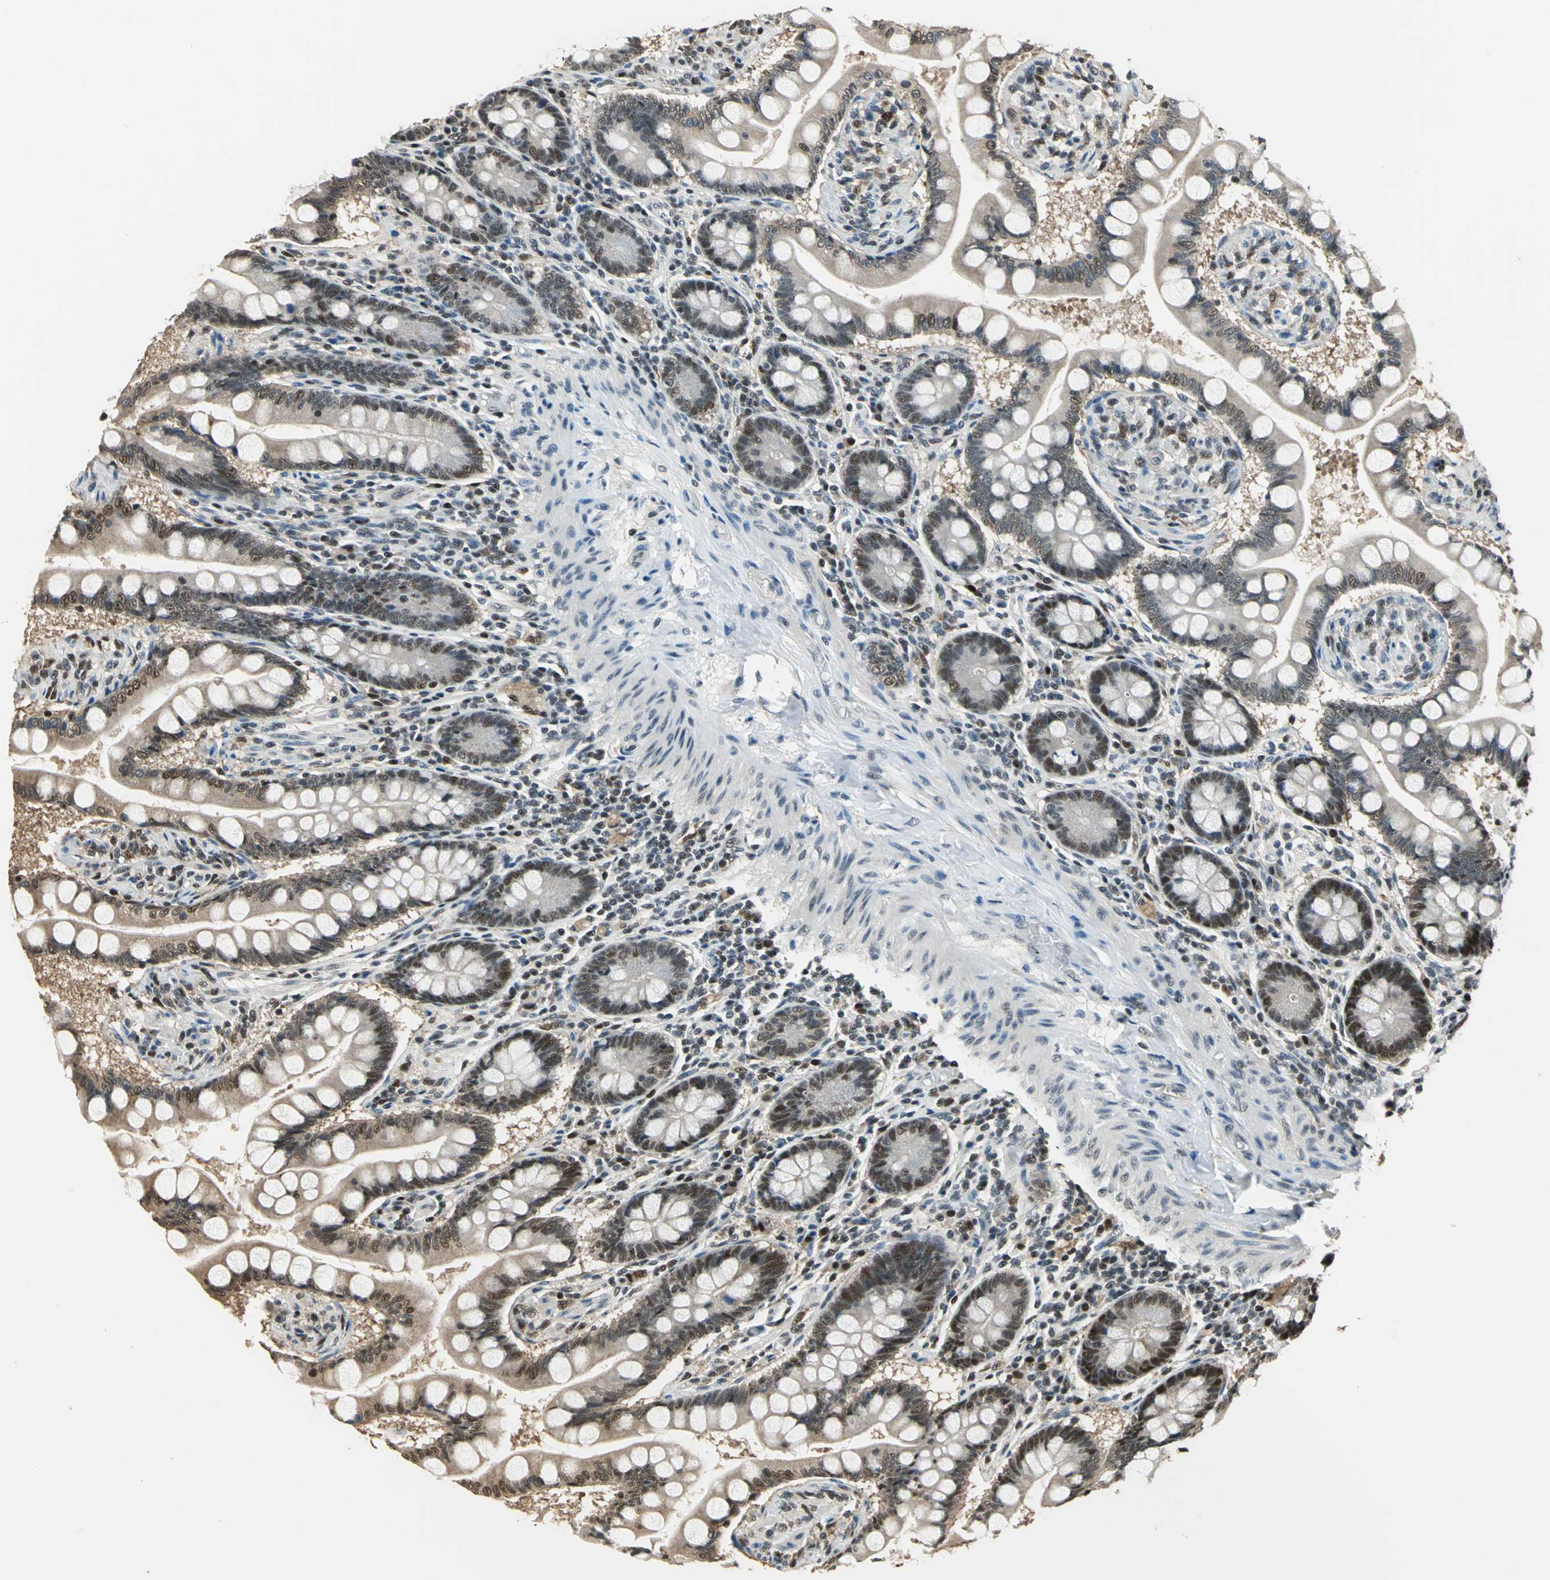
{"staining": {"intensity": "moderate", "quantity": ">75%", "location": "cytoplasmic/membranous,nuclear"}, "tissue": "small intestine", "cell_type": "Glandular cells", "image_type": "normal", "snomed": [{"axis": "morphology", "description": "Normal tissue, NOS"}, {"axis": "topography", "description": "Small intestine"}], "caption": "High-power microscopy captured an IHC micrograph of benign small intestine, revealing moderate cytoplasmic/membranous,nuclear staining in about >75% of glandular cells. (Brightfield microscopy of DAB IHC at high magnification).", "gene": "MIS18BP1", "patient": {"sex": "male", "age": 41}}